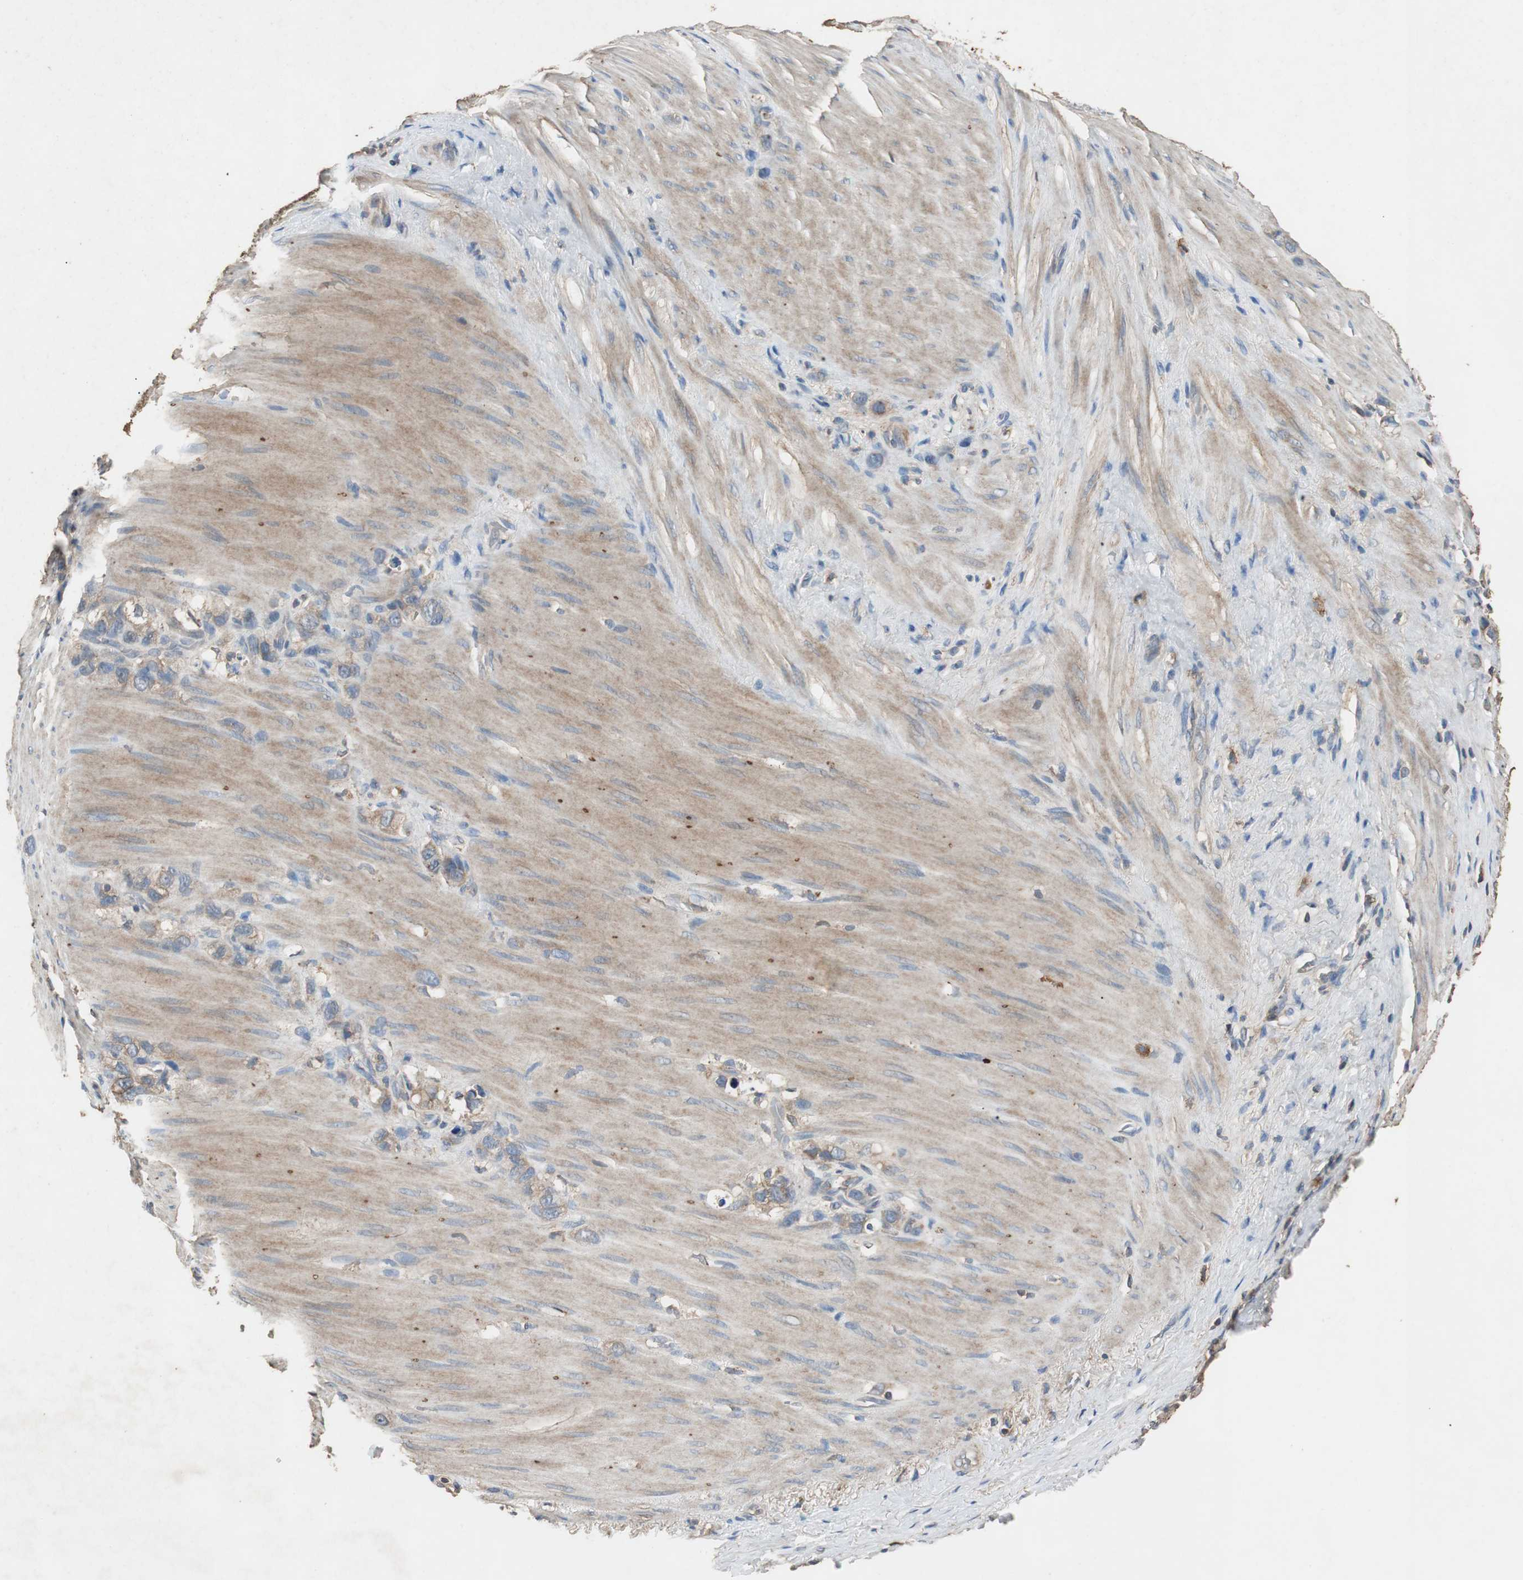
{"staining": {"intensity": "weak", "quantity": "<25%", "location": "cytoplasmic/membranous"}, "tissue": "stomach cancer", "cell_type": "Tumor cells", "image_type": "cancer", "snomed": [{"axis": "morphology", "description": "Normal tissue, NOS"}, {"axis": "morphology", "description": "Adenocarcinoma, NOS"}, {"axis": "morphology", "description": "Adenocarcinoma, High grade"}, {"axis": "topography", "description": "Stomach, upper"}, {"axis": "topography", "description": "Stomach"}], "caption": "Immunohistochemistry (IHC) histopathology image of neoplastic tissue: human stomach cancer (adenocarcinoma (high-grade)) stained with DAB demonstrates no significant protein positivity in tumor cells.", "gene": "TNFRSF14", "patient": {"sex": "female", "age": 65}}